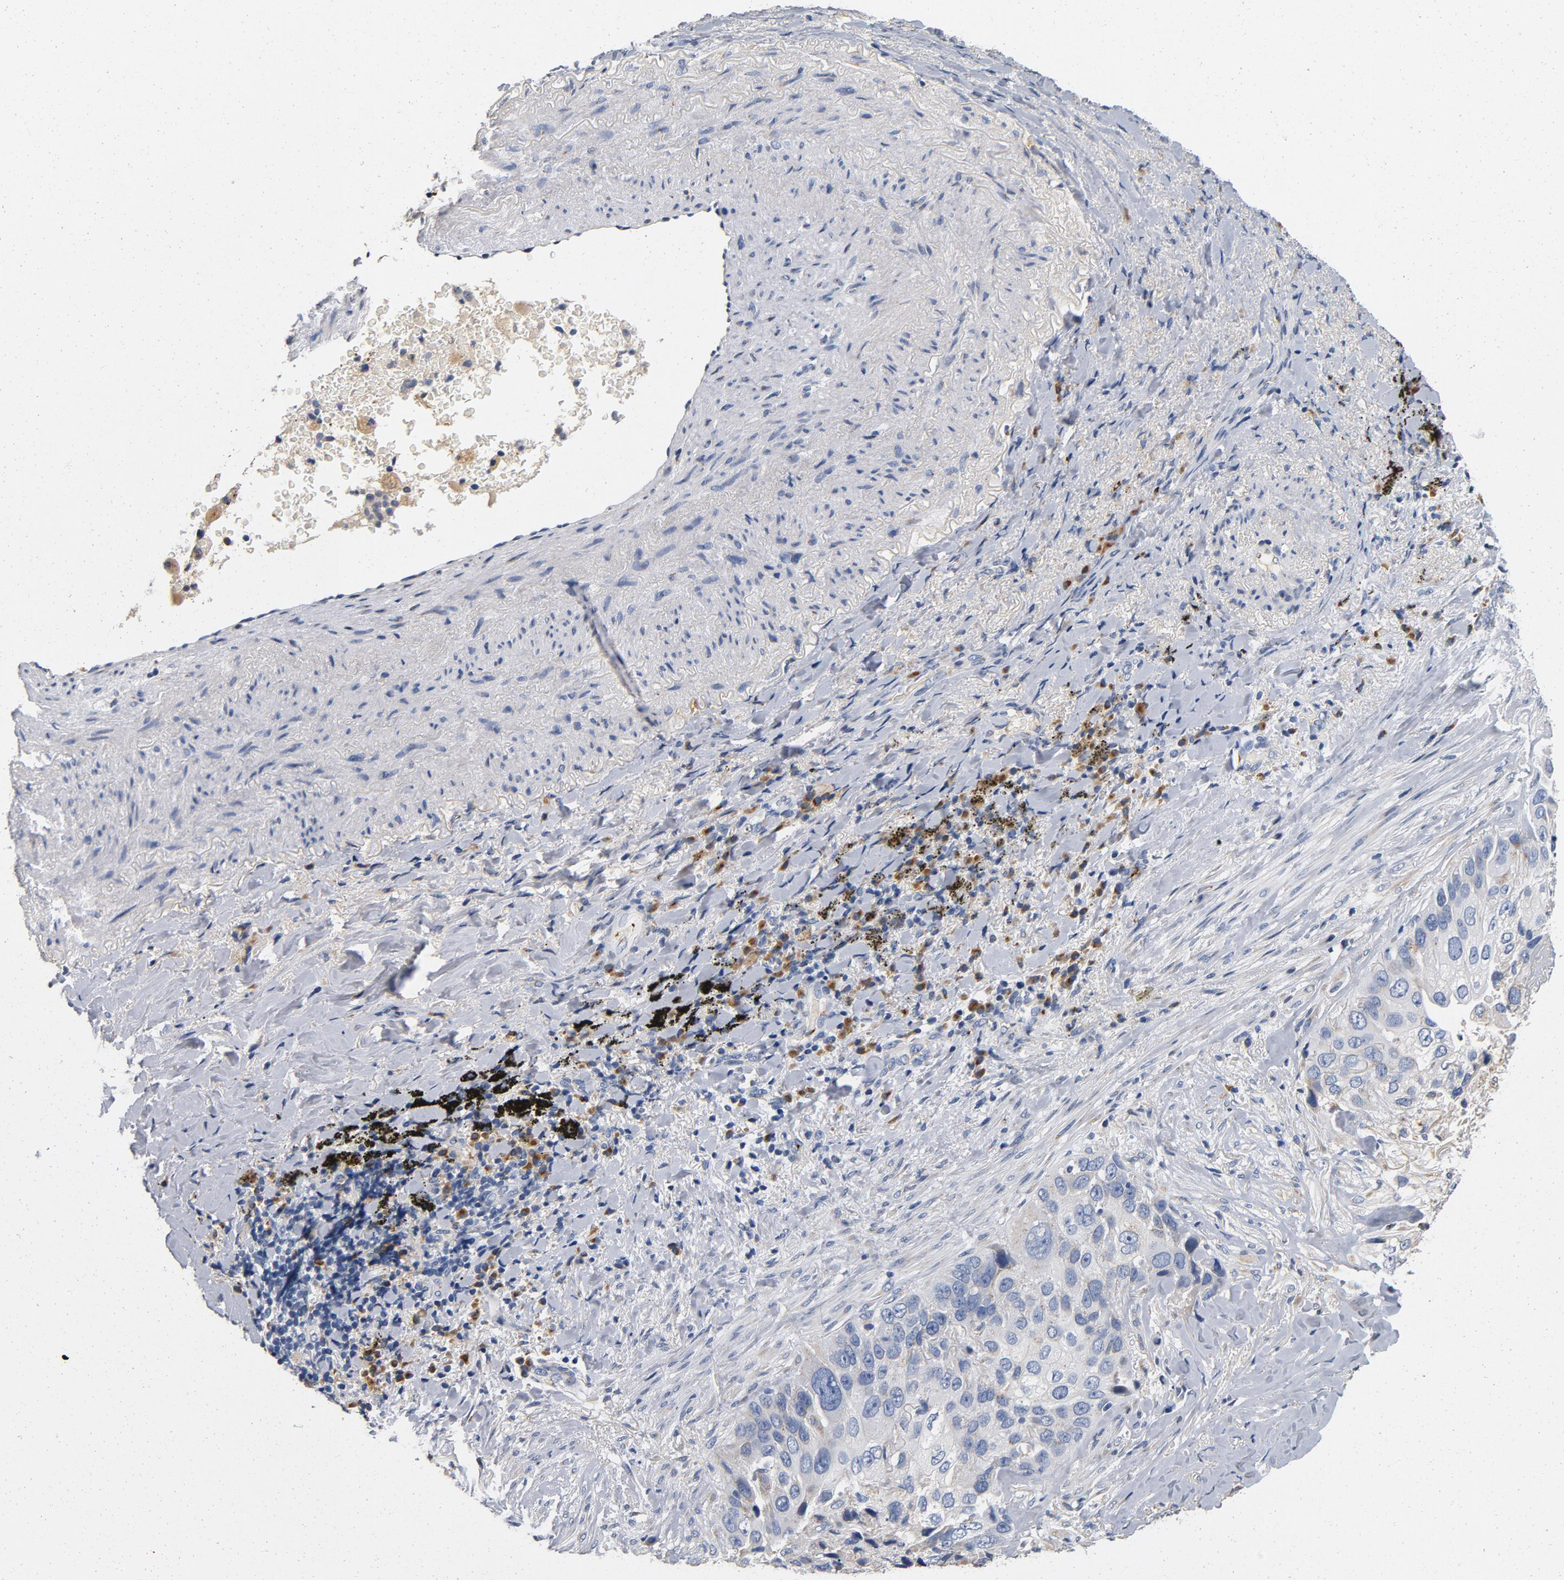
{"staining": {"intensity": "negative", "quantity": "none", "location": "none"}, "tissue": "lung cancer", "cell_type": "Tumor cells", "image_type": "cancer", "snomed": [{"axis": "morphology", "description": "Squamous cell carcinoma, NOS"}, {"axis": "topography", "description": "Lung"}], "caption": "DAB immunohistochemical staining of lung cancer (squamous cell carcinoma) exhibits no significant staining in tumor cells.", "gene": "LMAN2", "patient": {"sex": "male", "age": 54}}